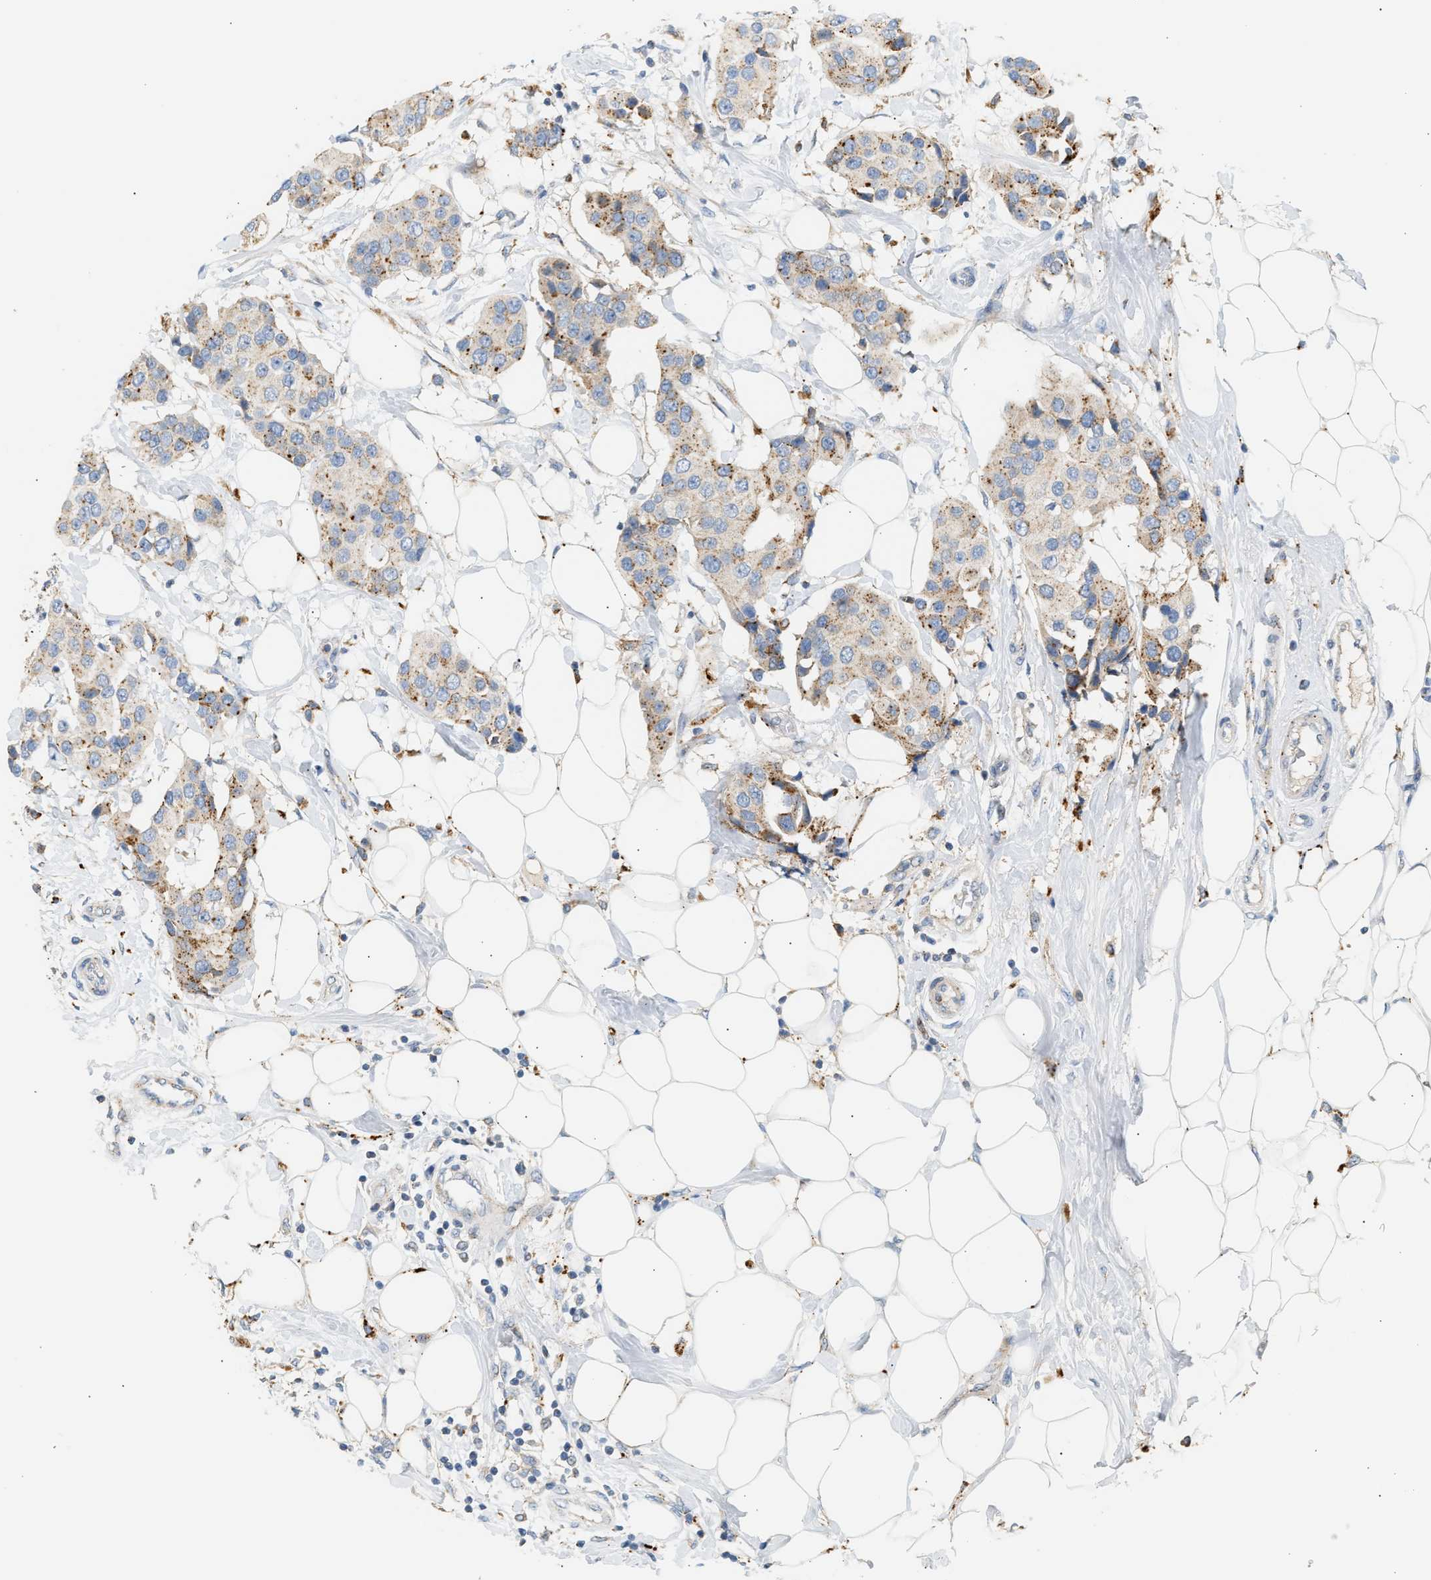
{"staining": {"intensity": "weak", "quantity": ">75%", "location": "cytoplasmic/membranous"}, "tissue": "breast cancer", "cell_type": "Tumor cells", "image_type": "cancer", "snomed": [{"axis": "morphology", "description": "Normal tissue, NOS"}, {"axis": "morphology", "description": "Duct carcinoma"}, {"axis": "topography", "description": "Breast"}], "caption": "Immunohistochemistry histopathology image of human breast invasive ductal carcinoma stained for a protein (brown), which reveals low levels of weak cytoplasmic/membranous expression in approximately >75% of tumor cells.", "gene": "ENTHD1", "patient": {"sex": "female", "age": 39}}